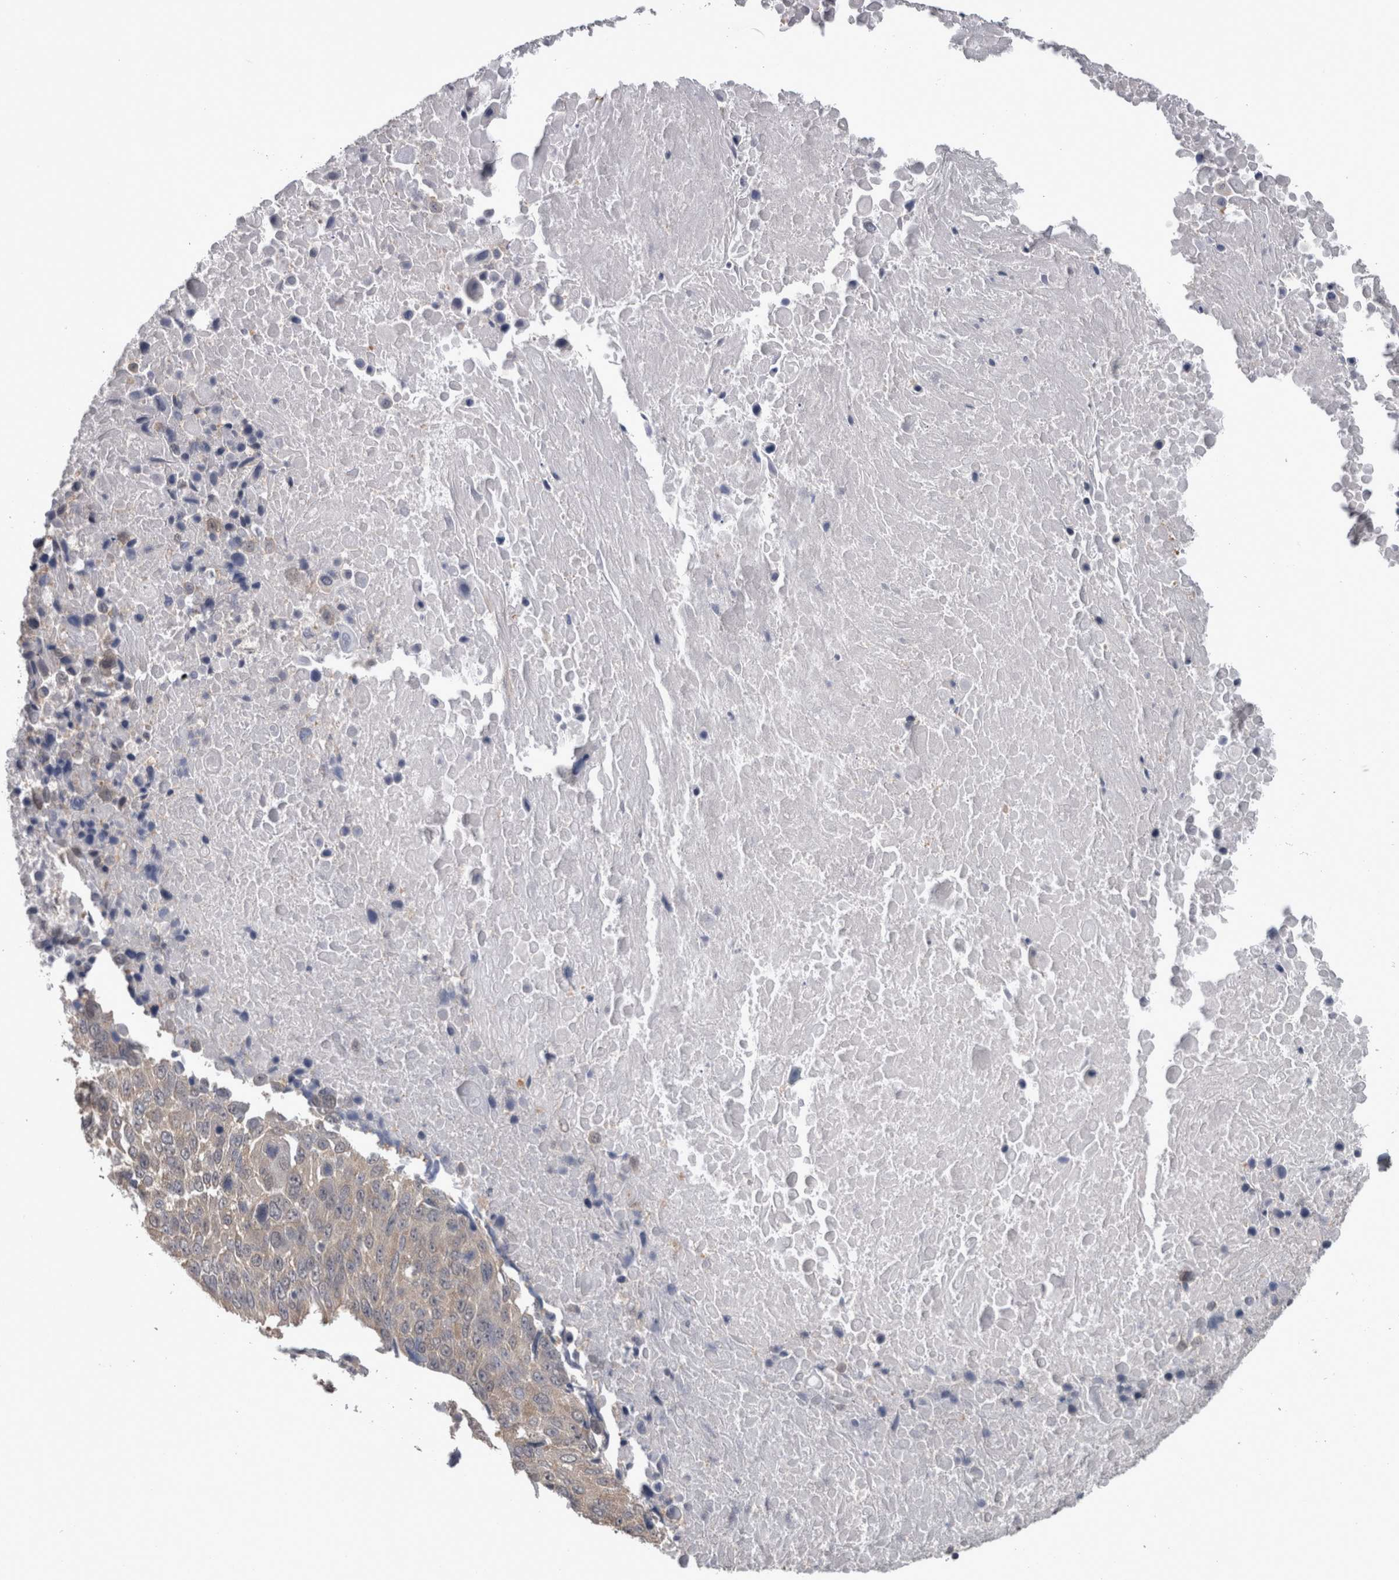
{"staining": {"intensity": "weak", "quantity": ">75%", "location": "cytoplasmic/membranous"}, "tissue": "lung cancer", "cell_type": "Tumor cells", "image_type": "cancer", "snomed": [{"axis": "morphology", "description": "Squamous cell carcinoma, NOS"}, {"axis": "topography", "description": "Lung"}], "caption": "This is a micrograph of IHC staining of lung cancer, which shows weak expression in the cytoplasmic/membranous of tumor cells.", "gene": "DDX6", "patient": {"sex": "male", "age": 66}}